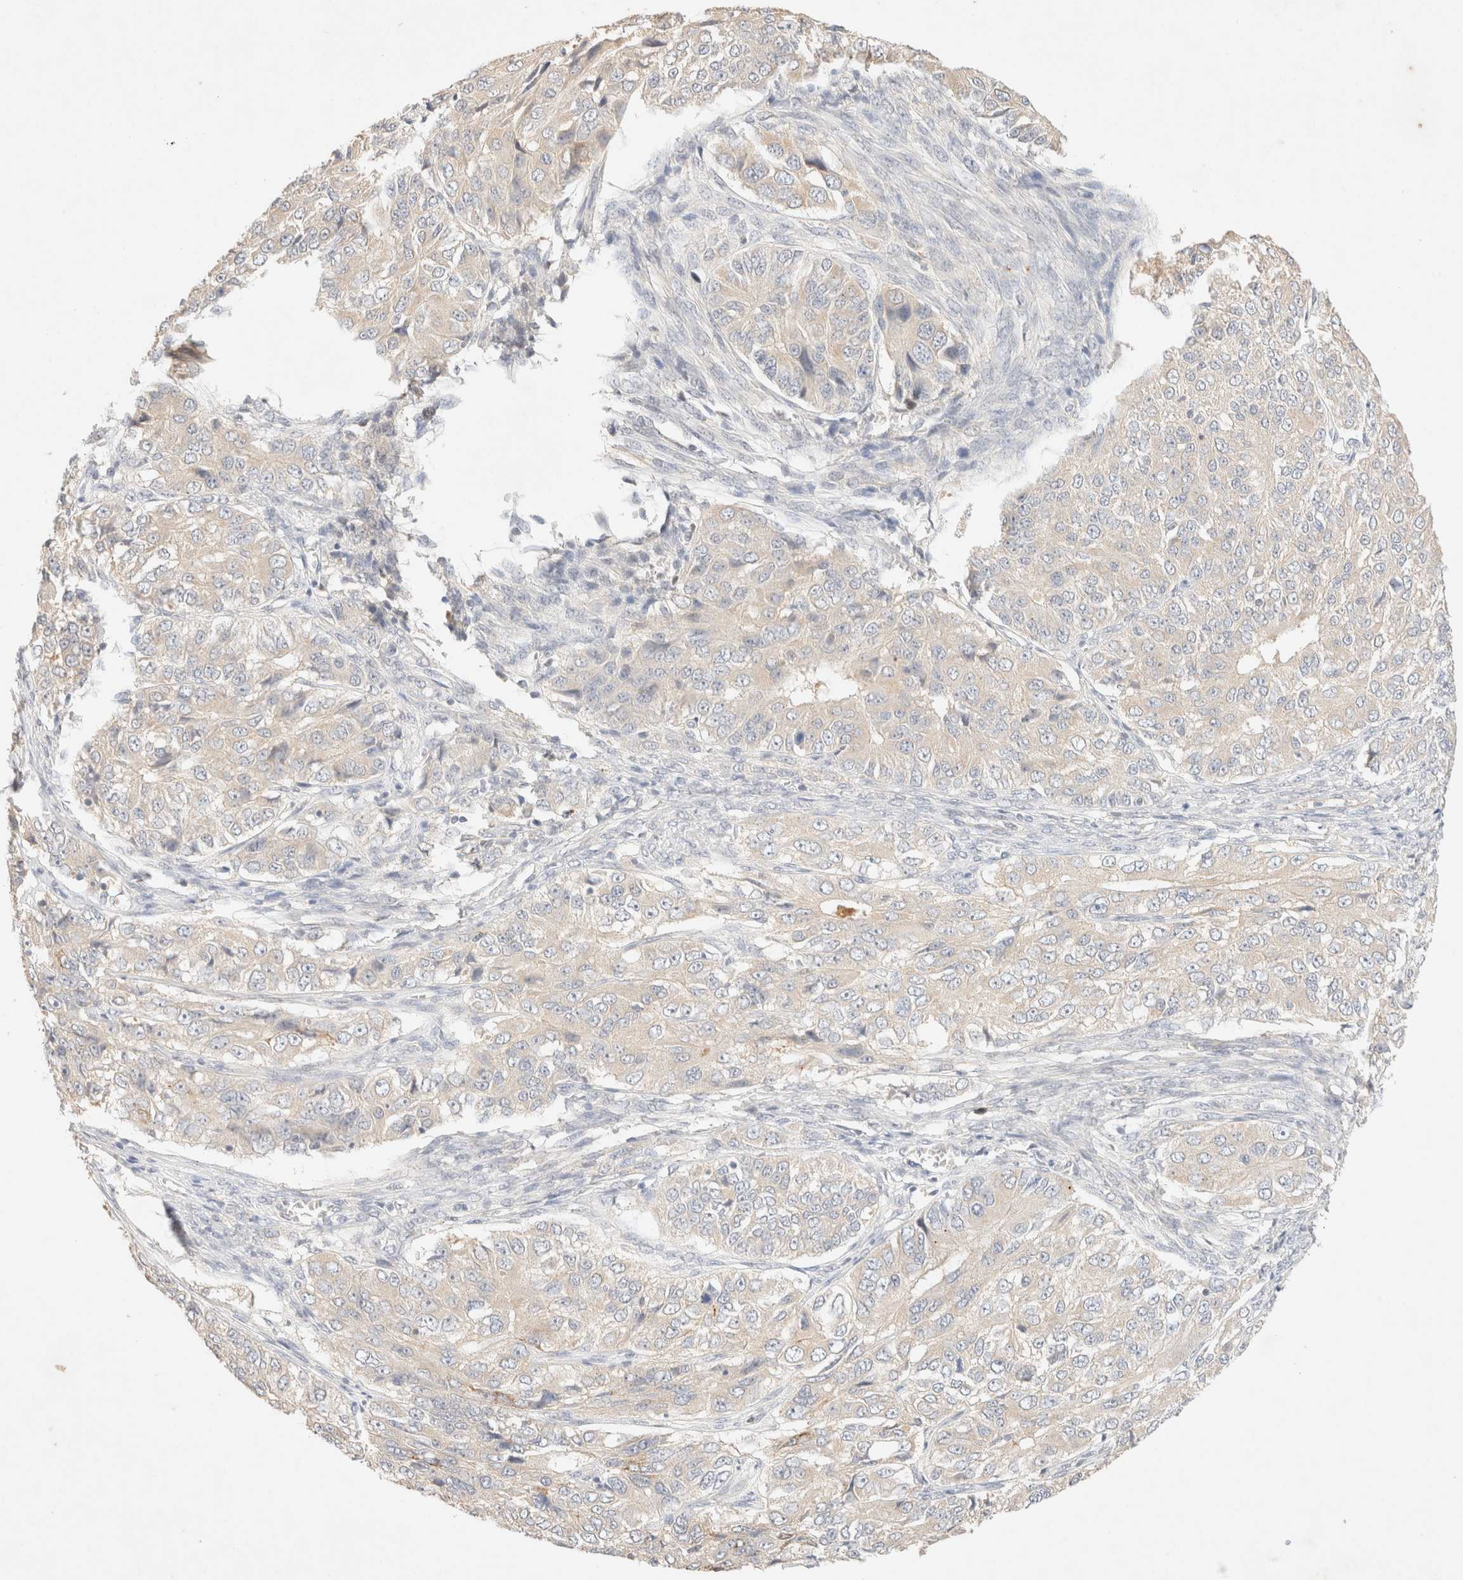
{"staining": {"intensity": "negative", "quantity": "none", "location": "none"}, "tissue": "ovarian cancer", "cell_type": "Tumor cells", "image_type": "cancer", "snomed": [{"axis": "morphology", "description": "Carcinoma, endometroid"}, {"axis": "topography", "description": "Ovary"}], "caption": "Tumor cells show no significant protein expression in ovarian cancer. Nuclei are stained in blue.", "gene": "SNTB1", "patient": {"sex": "female", "age": 51}}